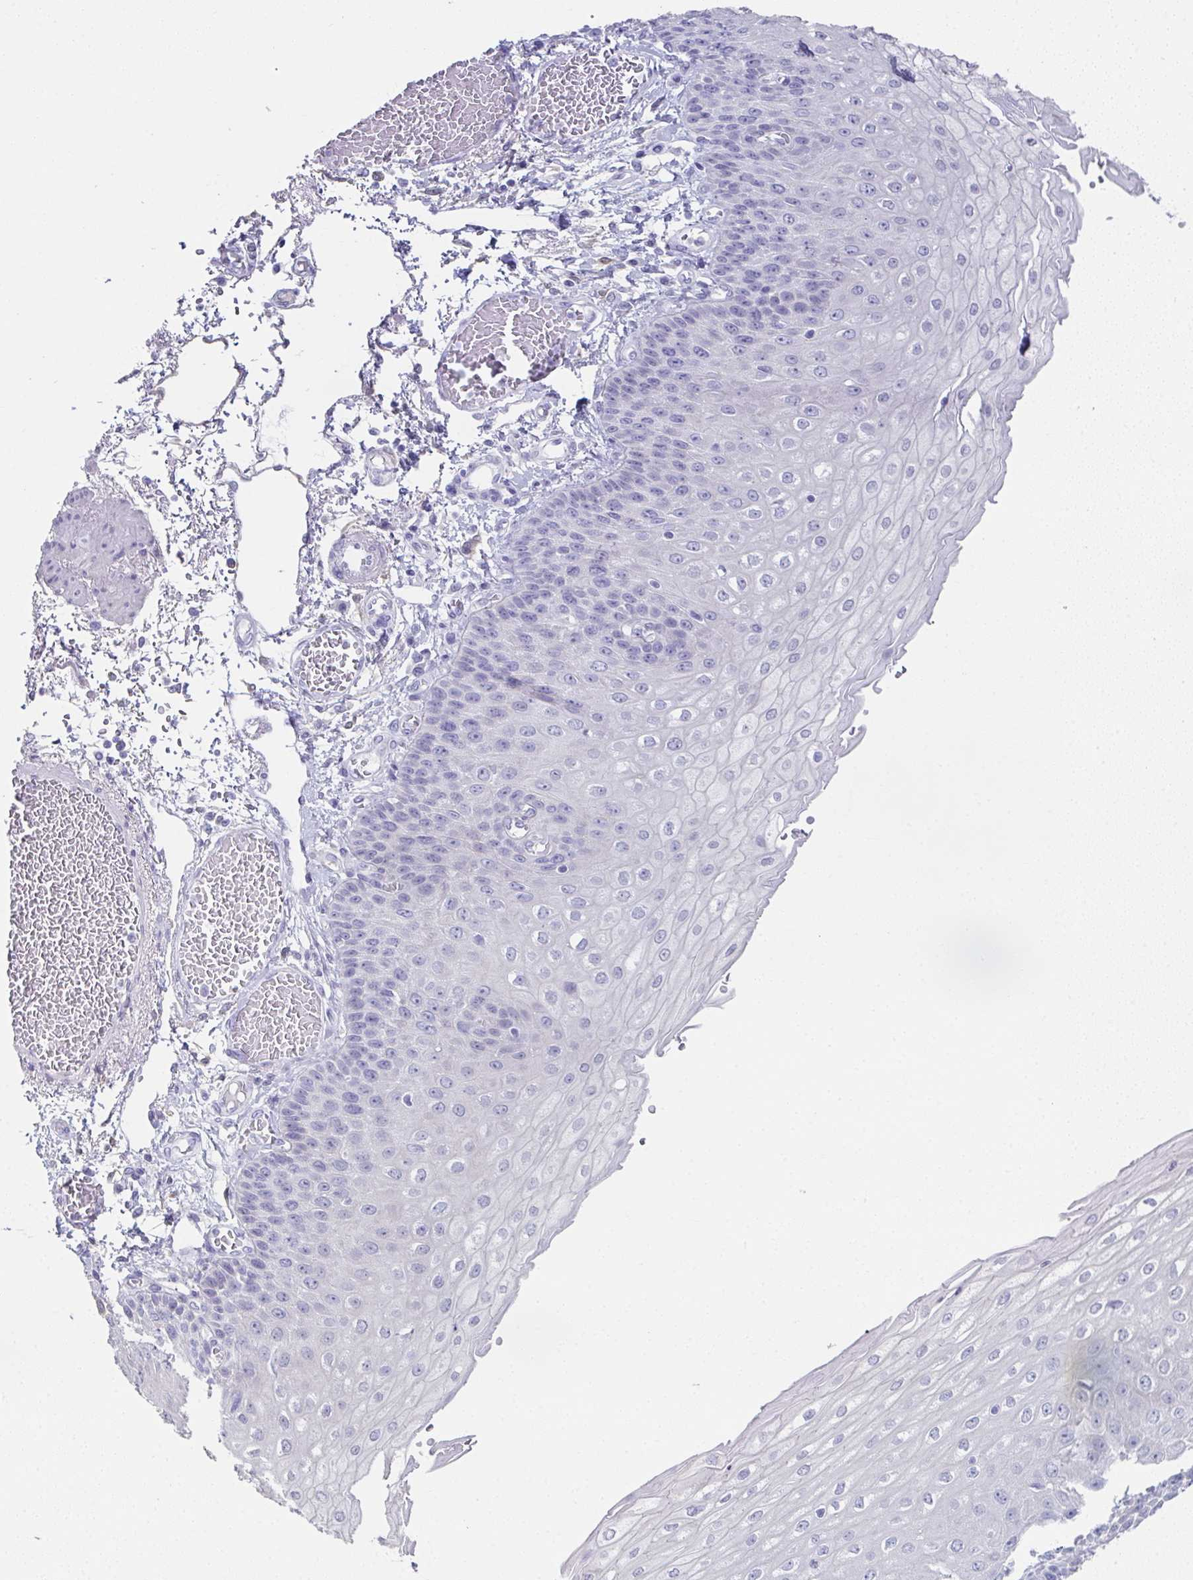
{"staining": {"intensity": "negative", "quantity": "none", "location": "none"}, "tissue": "esophagus", "cell_type": "Squamous epithelial cells", "image_type": "normal", "snomed": [{"axis": "morphology", "description": "Normal tissue, NOS"}, {"axis": "morphology", "description": "Adenocarcinoma, NOS"}, {"axis": "topography", "description": "Esophagus"}], "caption": "Immunohistochemistry of unremarkable human esophagus displays no expression in squamous epithelial cells.", "gene": "RBP1", "patient": {"sex": "male", "age": 81}}